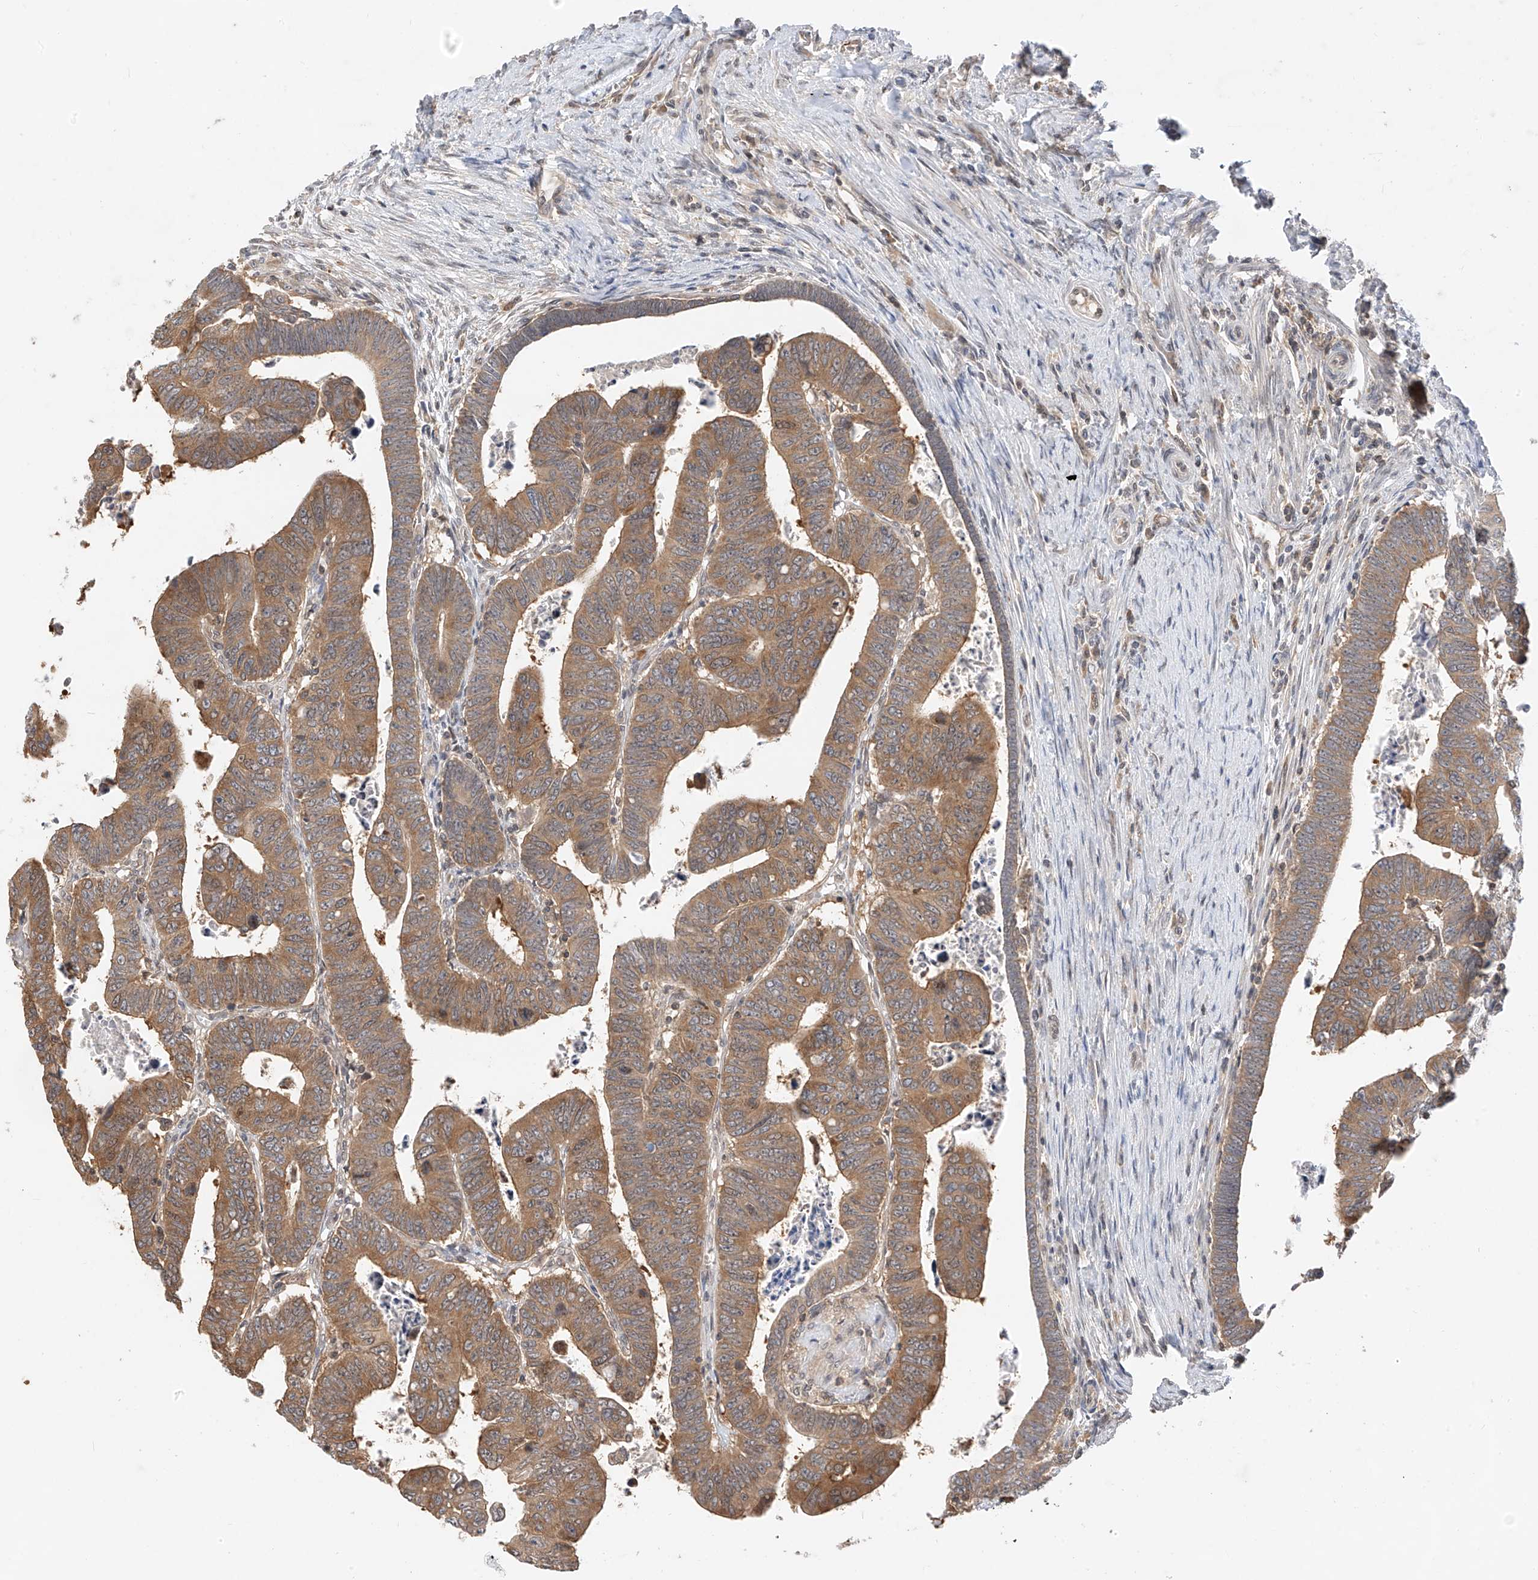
{"staining": {"intensity": "moderate", "quantity": ">75%", "location": "cytoplasmic/membranous"}, "tissue": "colorectal cancer", "cell_type": "Tumor cells", "image_type": "cancer", "snomed": [{"axis": "morphology", "description": "Normal tissue, NOS"}, {"axis": "morphology", "description": "Adenocarcinoma, NOS"}, {"axis": "topography", "description": "Rectum"}], "caption": "High-magnification brightfield microscopy of adenocarcinoma (colorectal) stained with DAB (3,3'-diaminobenzidine) (brown) and counterstained with hematoxylin (blue). tumor cells exhibit moderate cytoplasmic/membranous positivity is present in about>75% of cells.", "gene": "PPA2", "patient": {"sex": "female", "age": 65}}